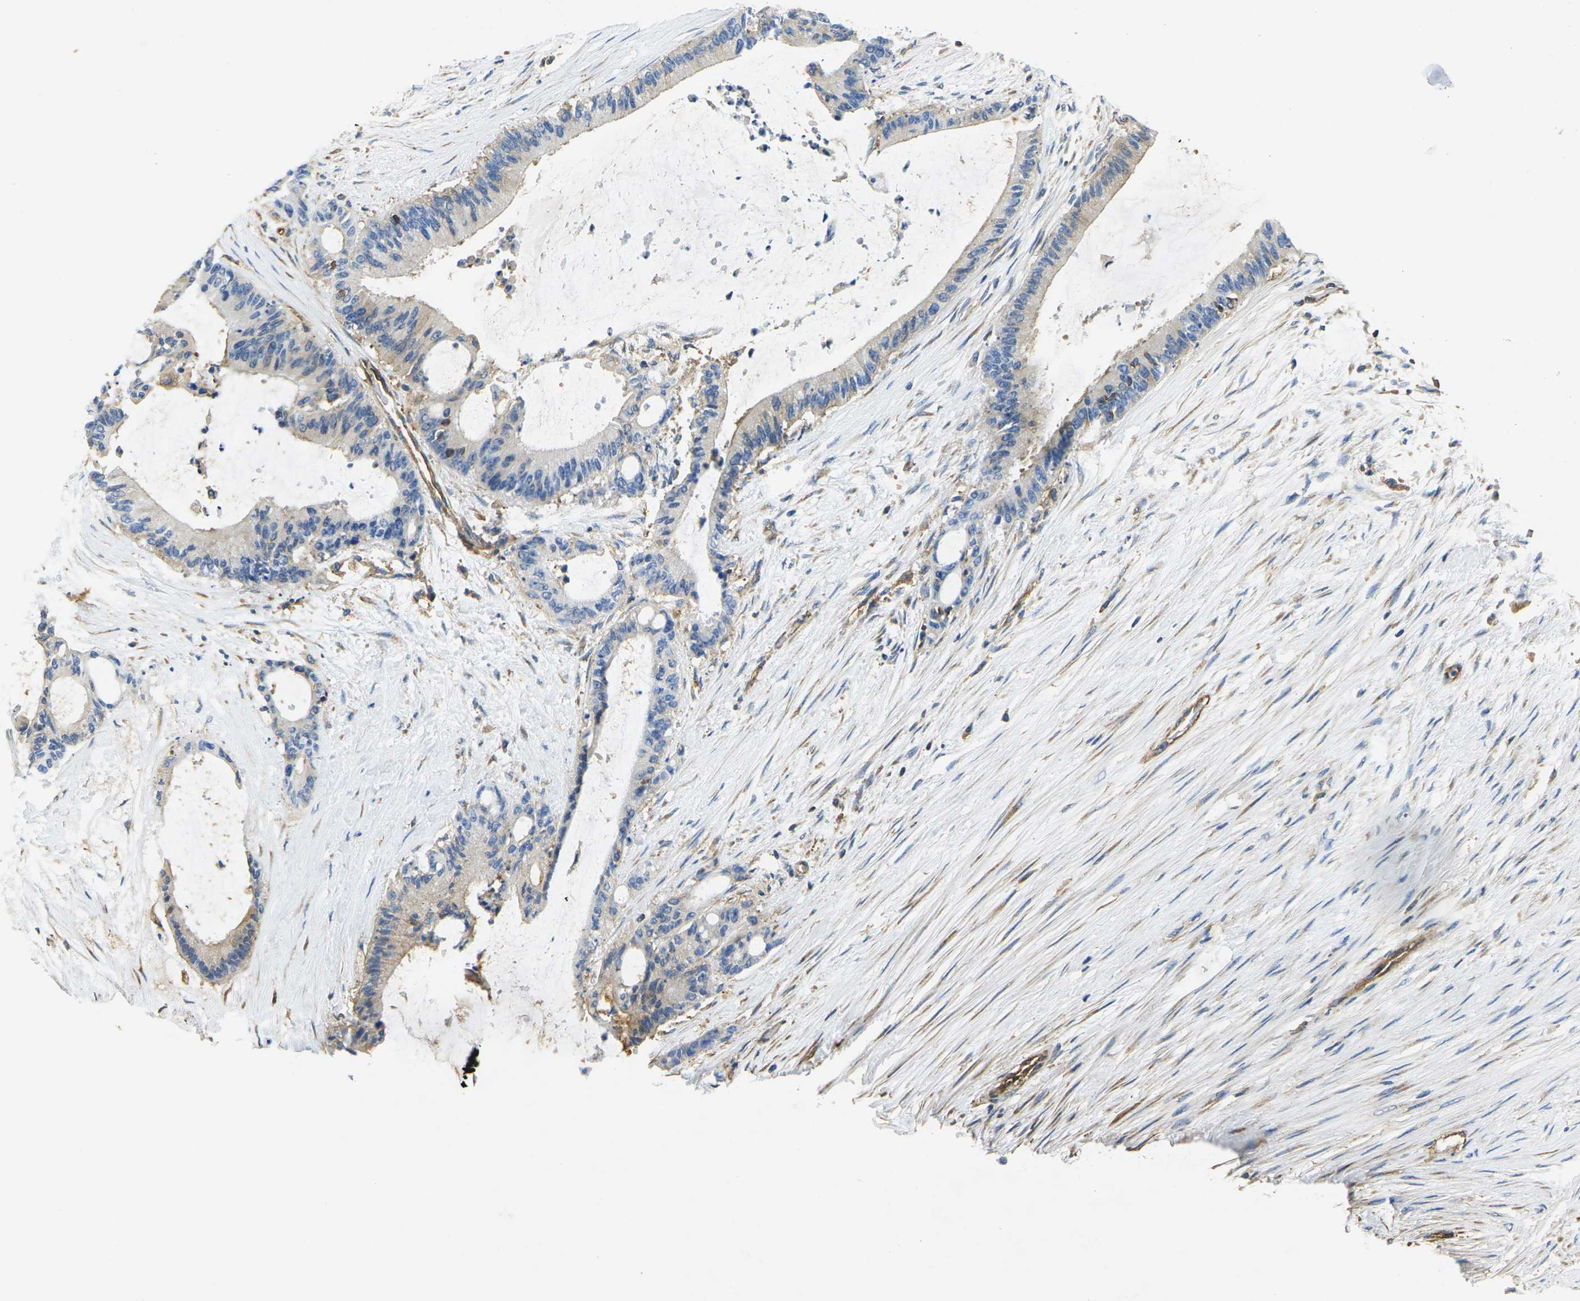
{"staining": {"intensity": "weak", "quantity": "25%-75%", "location": "cytoplasmic/membranous"}, "tissue": "liver cancer", "cell_type": "Tumor cells", "image_type": "cancer", "snomed": [{"axis": "morphology", "description": "Cholangiocarcinoma"}, {"axis": "topography", "description": "Liver"}], "caption": "Protein staining of liver cancer tissue shows weak cytoplasmic/membranous staining in approximately 25%-75% of tumor cells.", "gene": "FAM110D", "patient": {"sex": "female", "age": 73}}